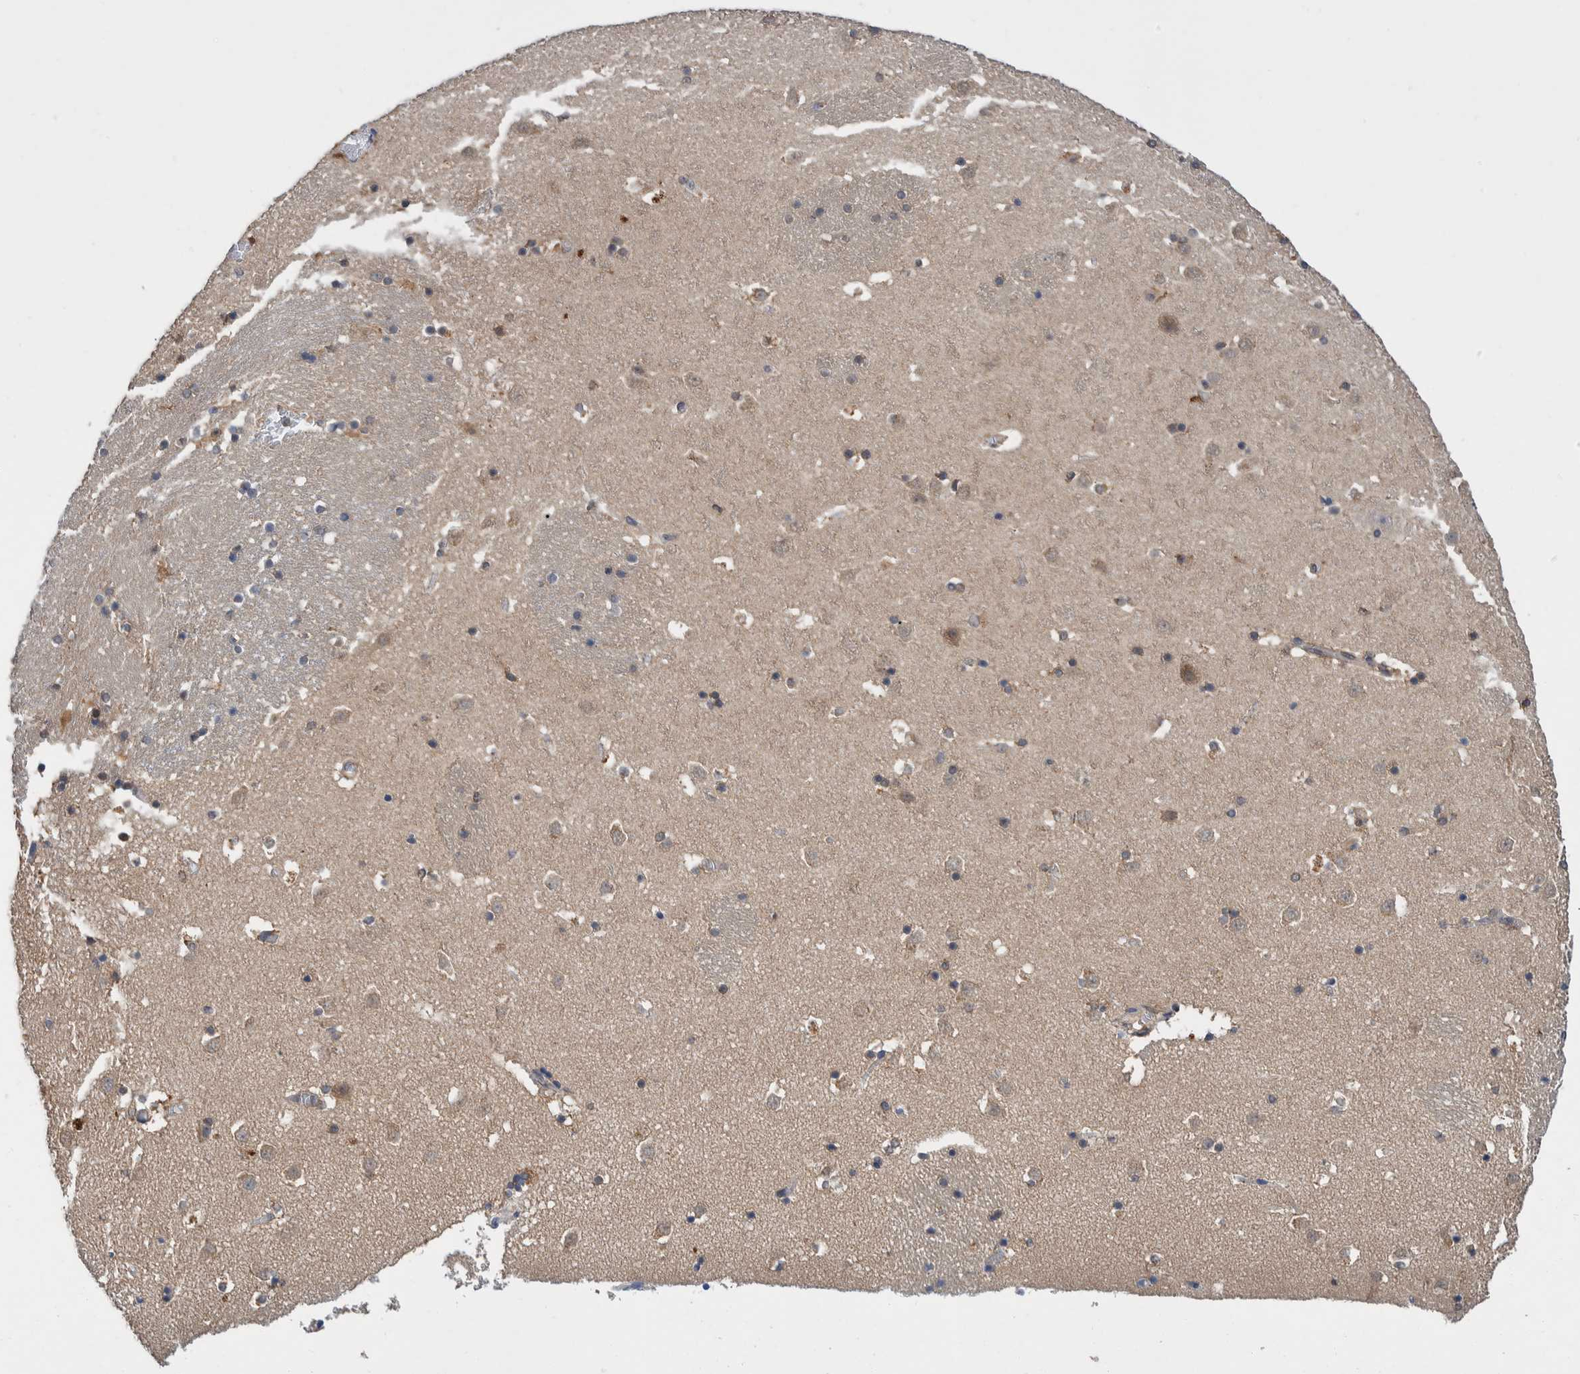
{"staining": {"intensity": "weak", "quantity": "<25%", "location": "cytoplasmic/membranous"}, "tissue": "caudate", "cell_type": "Glial cells", "image_type": "normal", "snomed": [{"axis": "morphology", "description": "Normal tissue, NOS"}, {"axis": "topography", "description": "Lateral ventricle wall"}], "caption": "Glial cells are negative for protein expression in benign human caudate. Brightfield microscopy of immunohistochemistry (IHC) stained with DAB (3,3'-diaminobenzidine) (brown) and hematoxylin (blue), captured at high magnification.", "gene": "PLPBP", "patient": {"sex": "male", "age": 45}}